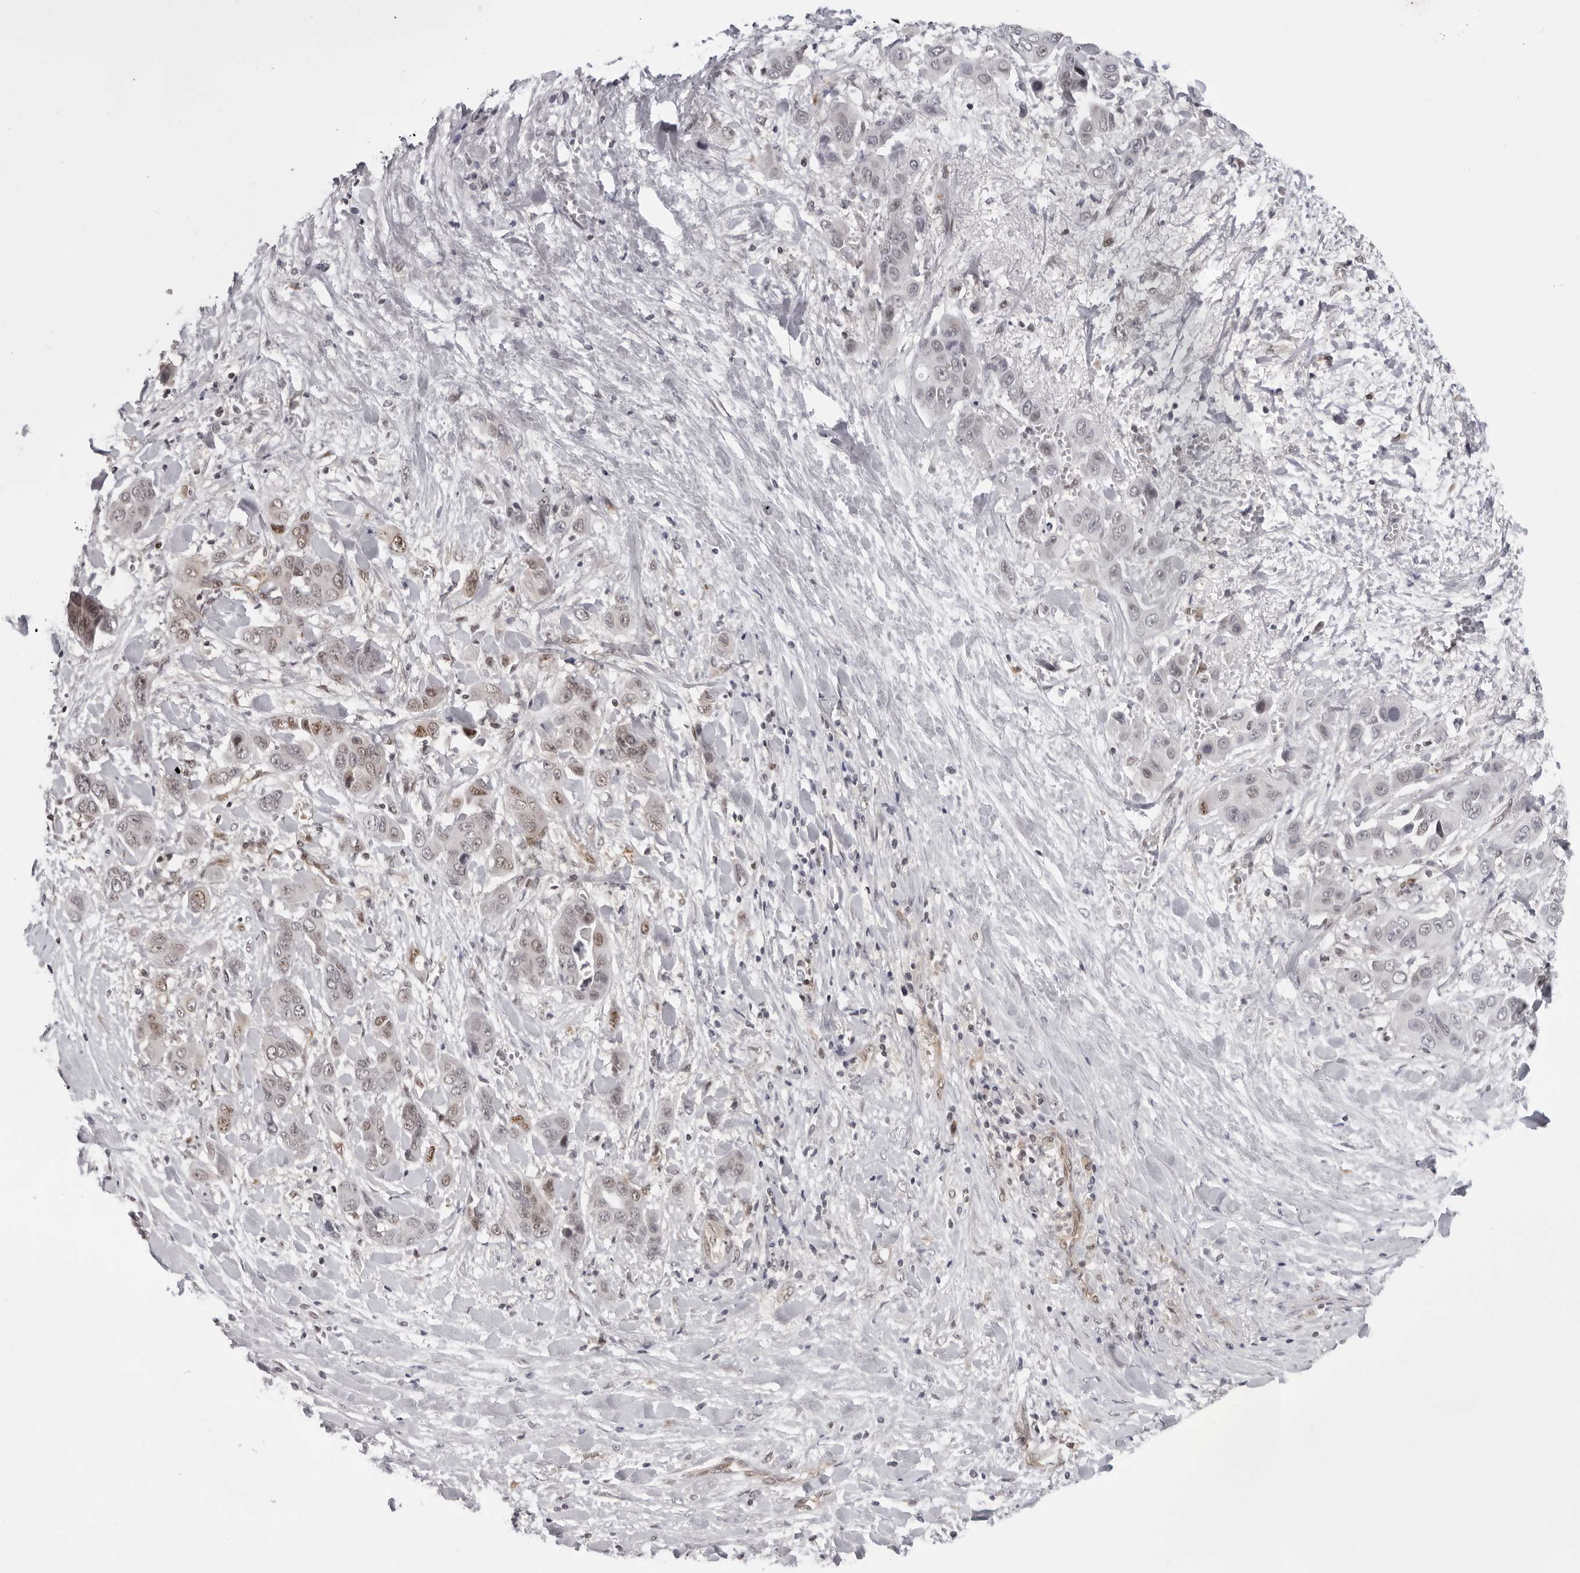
{"staining": {"intensity": "negative", "quantity": "none", "location": "none"}, "tissue": "liver cancer", "cell_type": "Tumor cells", "image_type": "cancer", "snomed": [{"axis": "morphology", "description": "Cholangiocarcinoma"}, {"axis": "topography", "description": "Liver"}], "caption": "A micrograph of cholangiocarcinoma (liver) stained for a protein shows no brown staining in tumor cells.", "gene": "CASP7", "patient": {"sex": "female", "age": 52}}